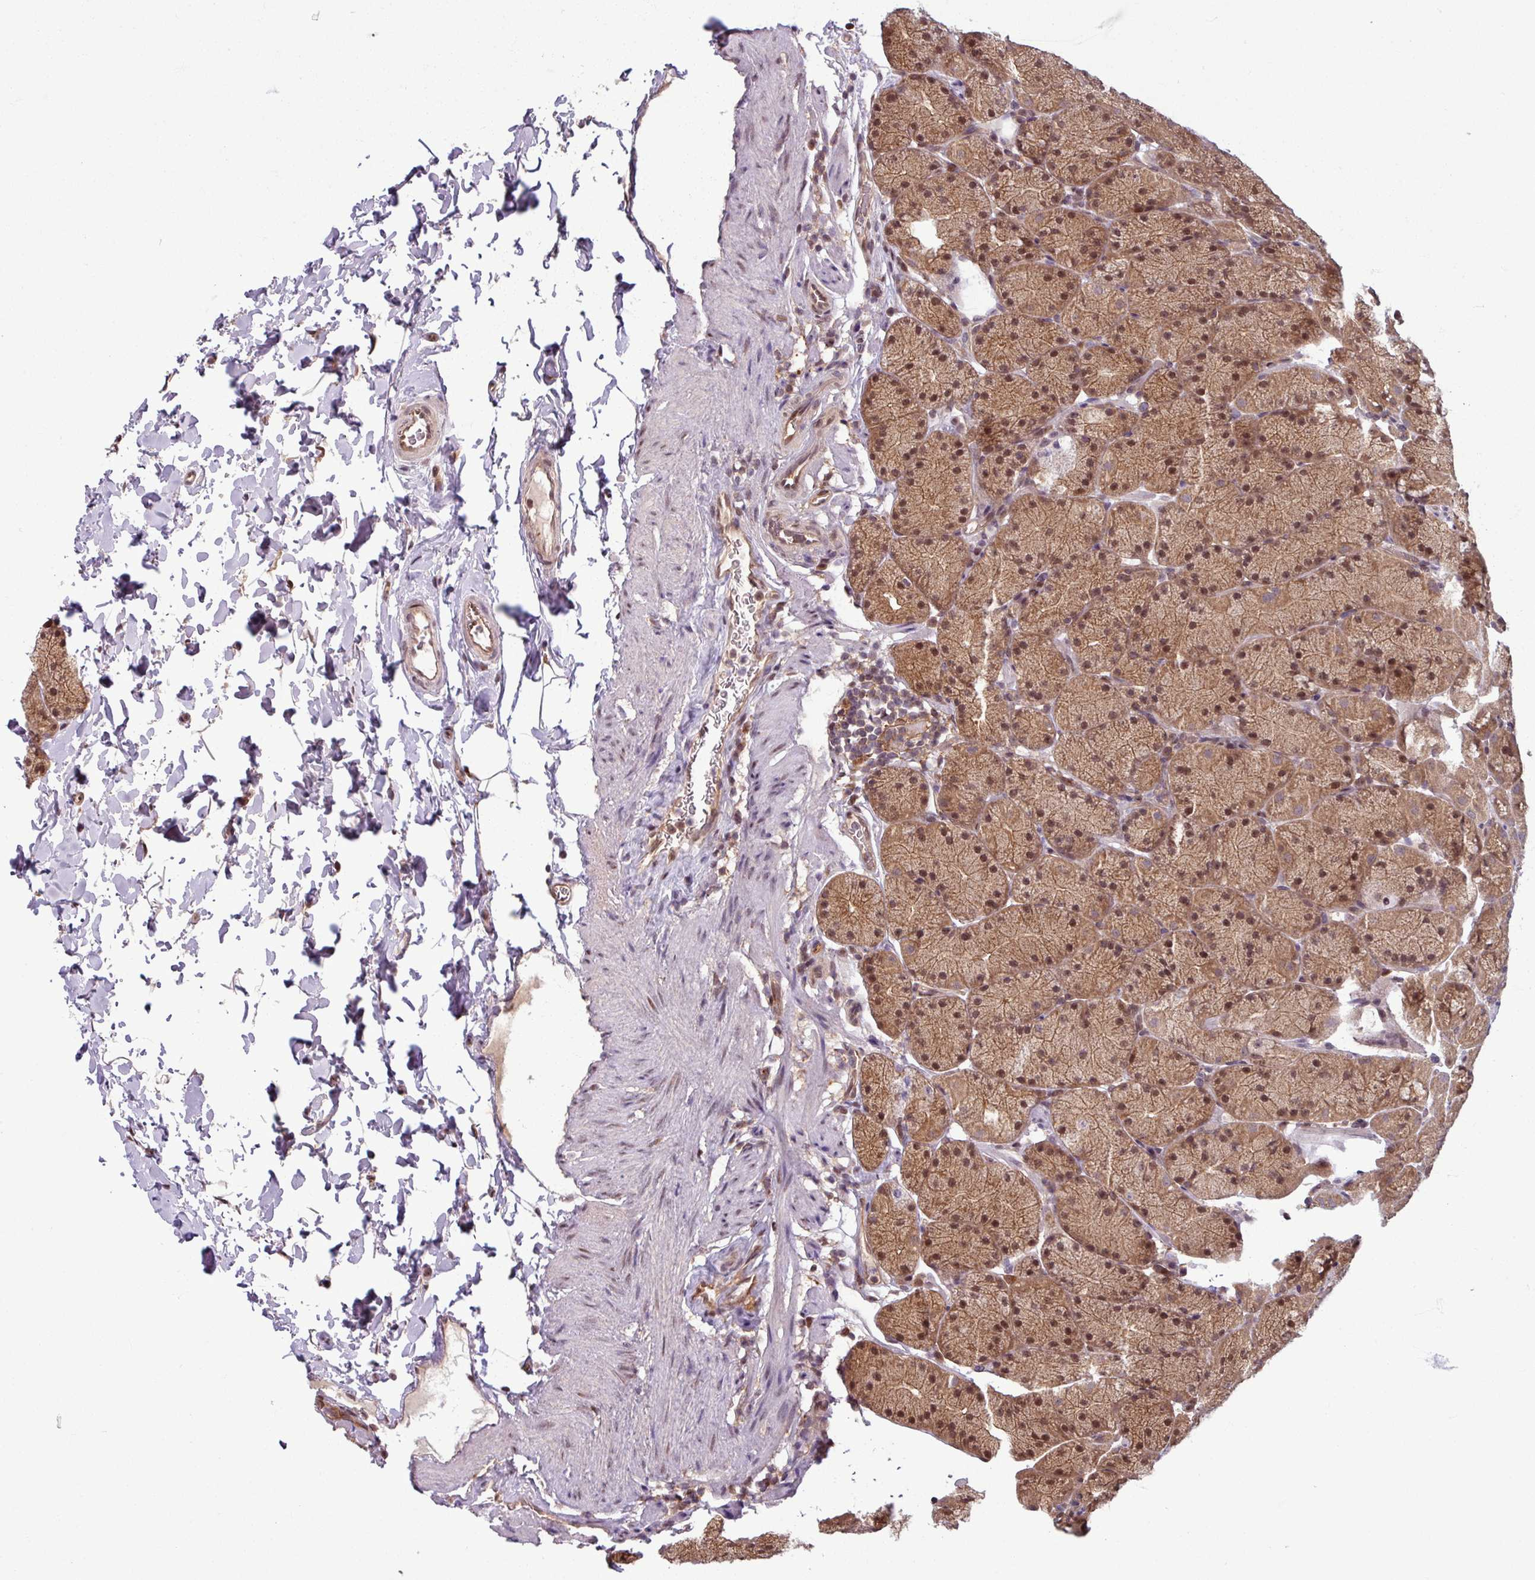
{"staining": {"intensity": "moderate", "quantity": ">75%", "location": "cytoplasmic/membranous,nuclear"}, "tissue": "stomach", "cell_type": "Glandular cells", "image_type": "normal", "snomed": [{"axis": "morphology", "description": "Normal tissue, NOS"}, {"axis": "topography", "description": "Stomach, upper"}, {"axis": "topography", "description": "Stomach, lower"}], "caption": "The immunohistochemical stain shows moderate cytoplasmic/membranous,nuclear staining in glandular cells of unremarkable stomach.", "gene": "KCTD11", "patient": {"sex": "male", "age": 67}}